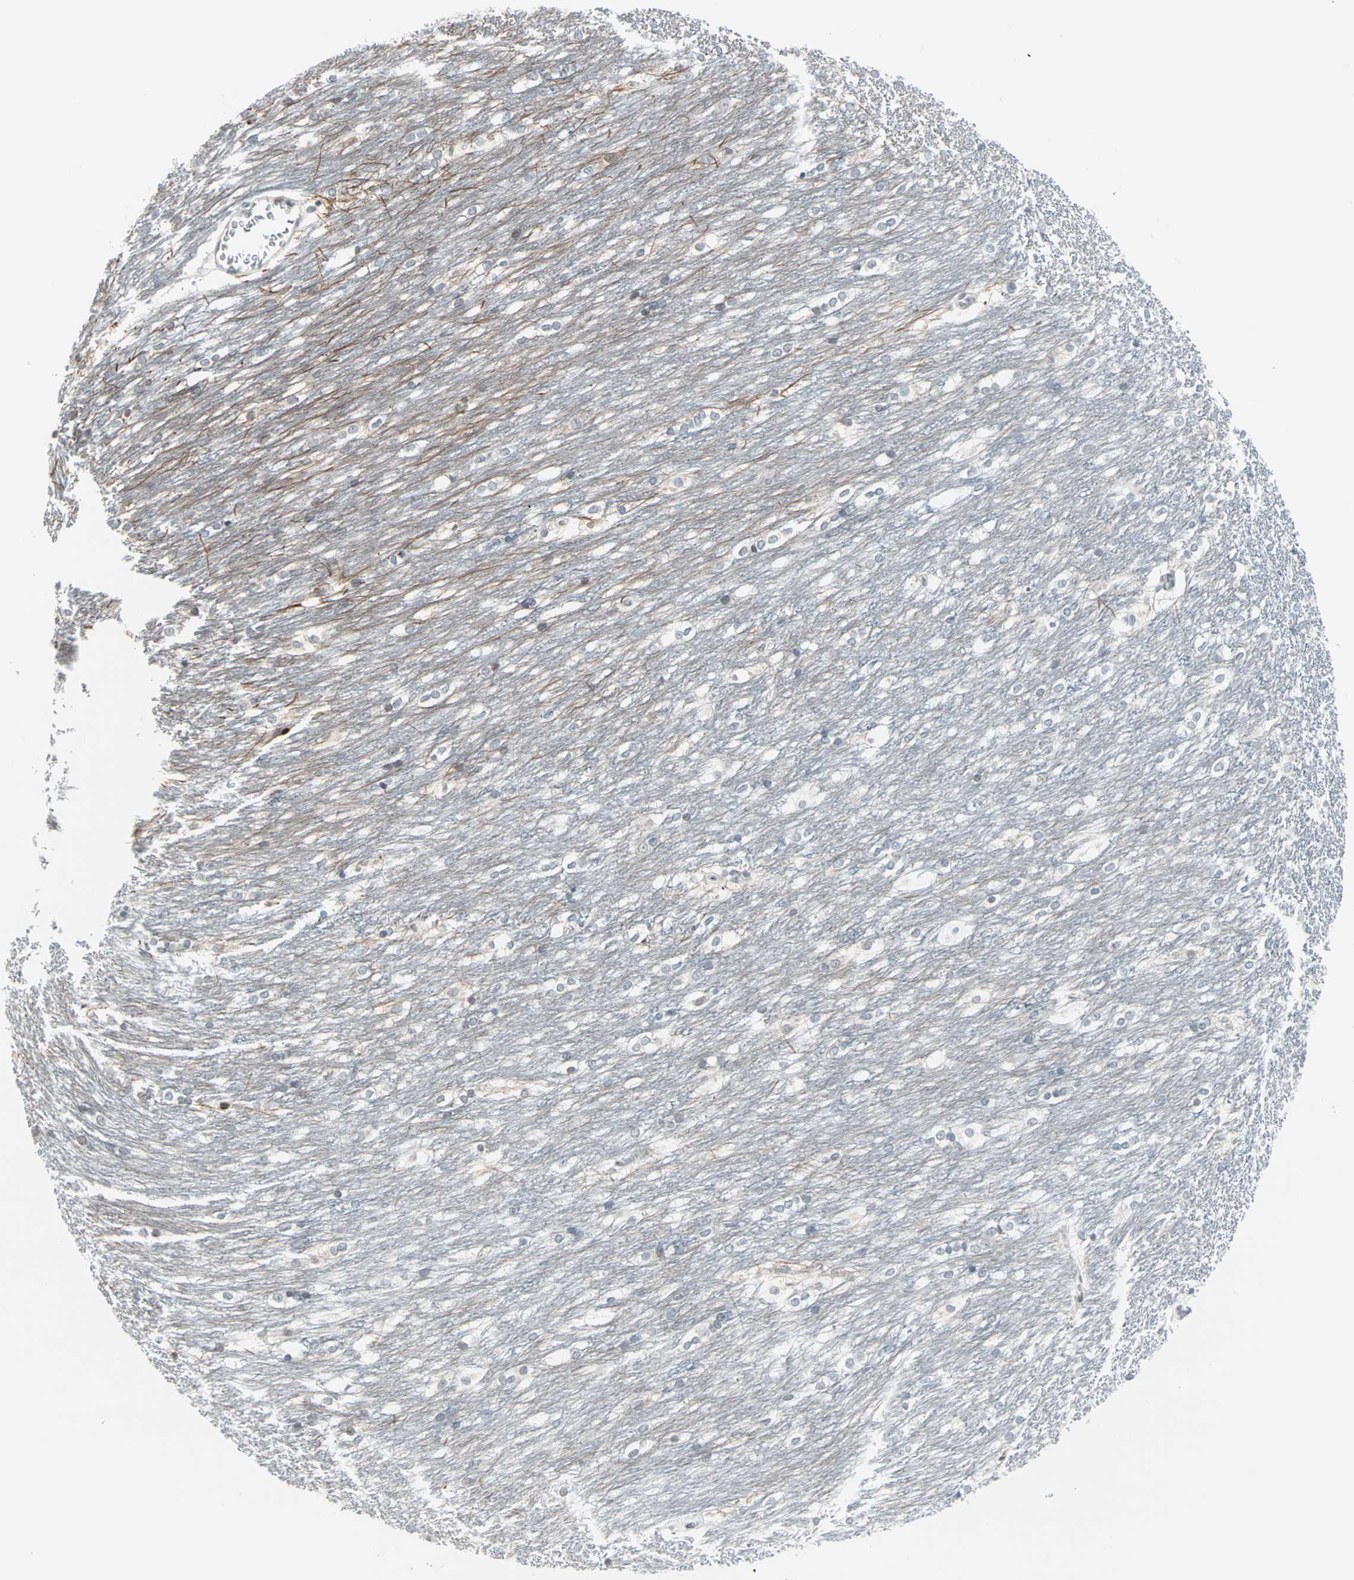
{"staining": {"intensity": "negative", "quantity": "none", "location": "none"}, "tissue": "caudate", "cell_type": "Glial cells", "image_type": "normal", "snomed": [{"axis": "morphology", "description": "Normal tissue, NOS"}, {"axis": "topography", "description": "Lateral ventricle wall"}], "caption": "Benign caudate was stained to show a protein in brown. There is no significant expression in glial cells.", "gene": "CBLC", "patient": {"sex": "female", "age": 19}}